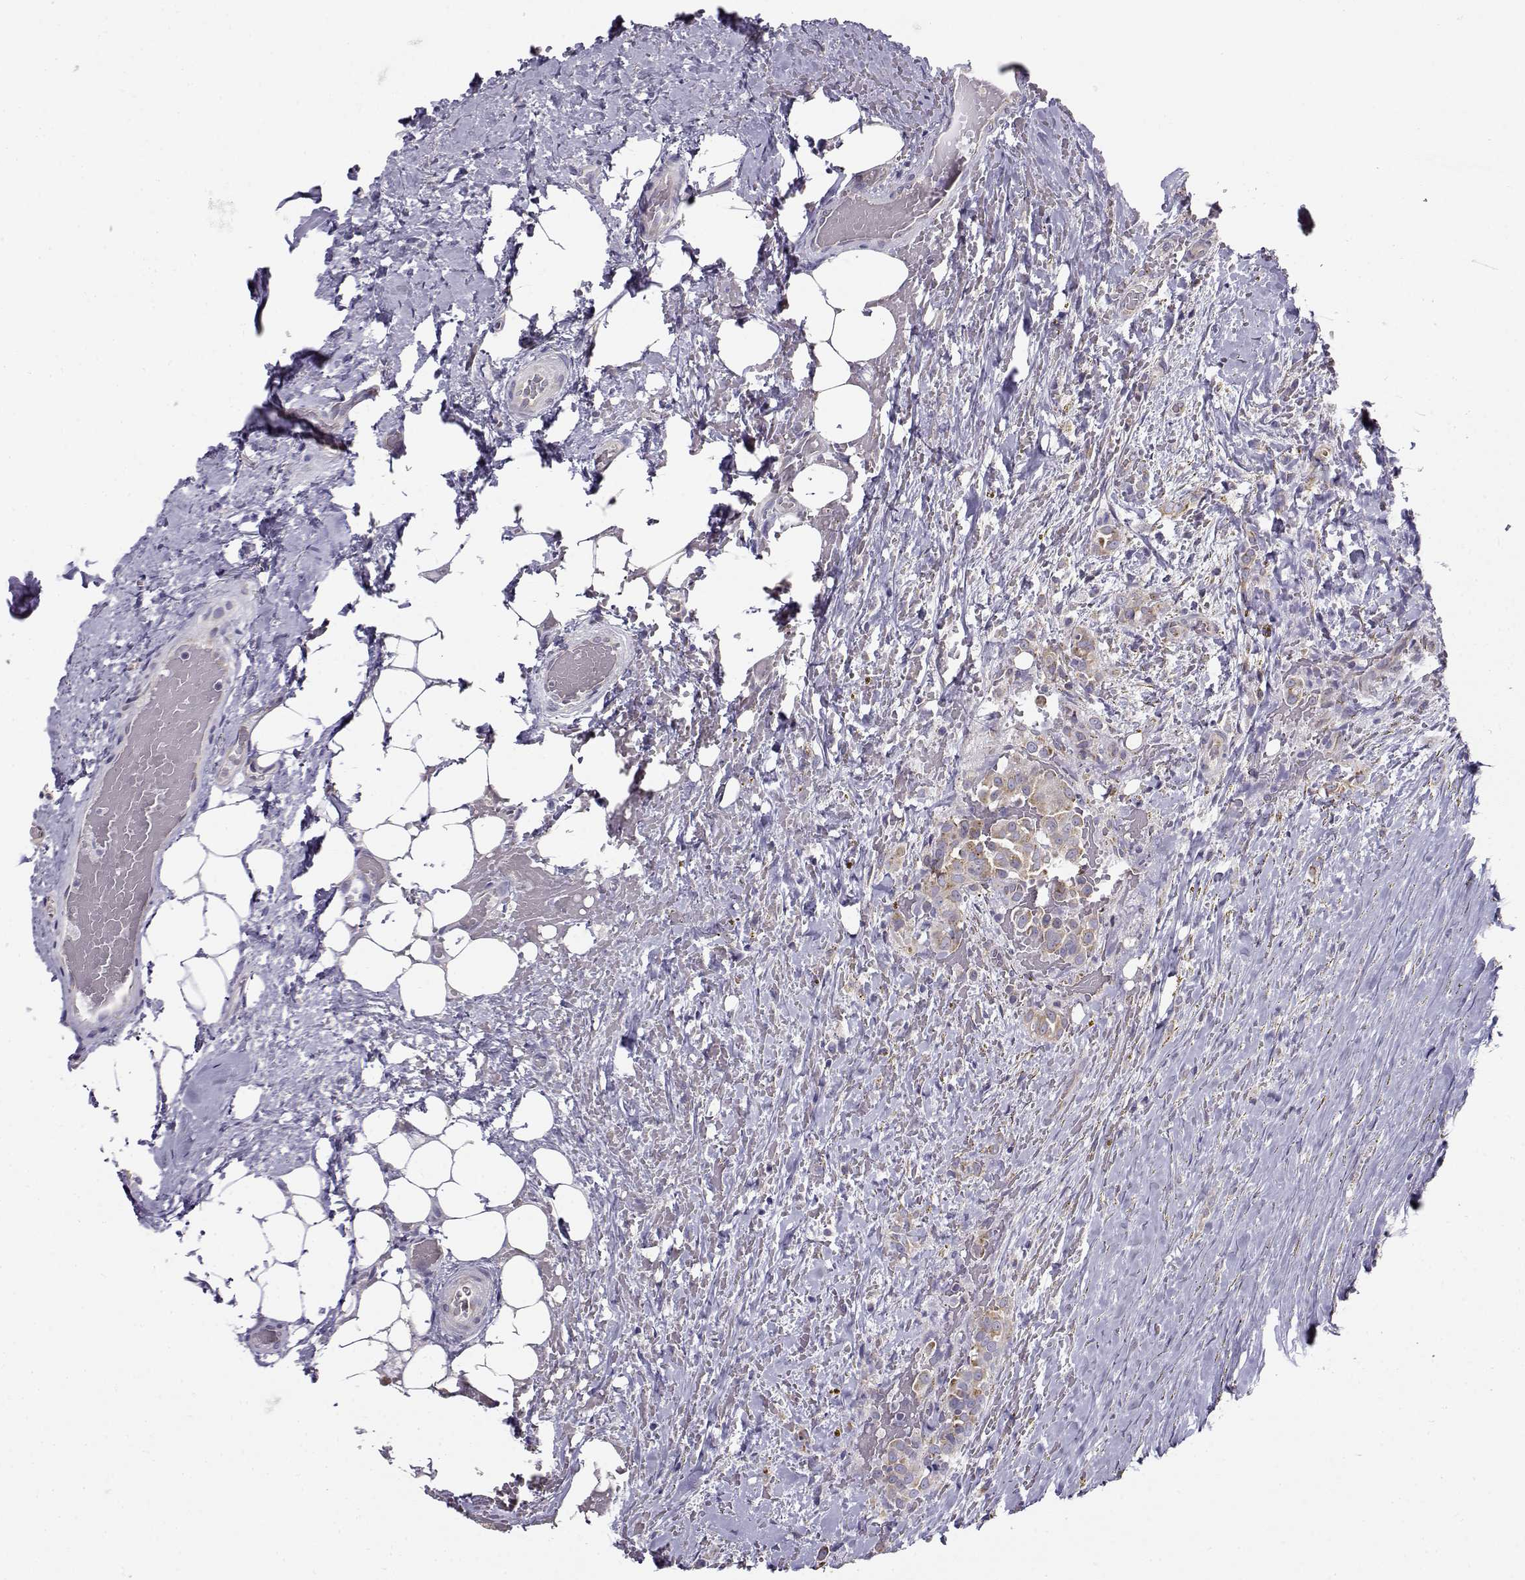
{"staining": {"intensity": "weak", "quantity": ">75%", "location": "cytoplasmic/membranous"}, "tissue": "thyroid cancer", "cell_type": "Tumor cells", "image_type": "cancer", "snomed": [{"axis": "morphology", "description": "Papillary adenocarcinoma, NOS"}, {"axis": "topography", "description": "Thyroid gland"}], "caption": "Weak cytoplasmic/membranous expression is seen in about >75% of tumor cells in papillary adenocarcinoma (thyroid). (Brightfield microscopy of DAB IHC at high magnification).", "gene": "BEND6", "patient": {"sex": "male", "age": 61}}